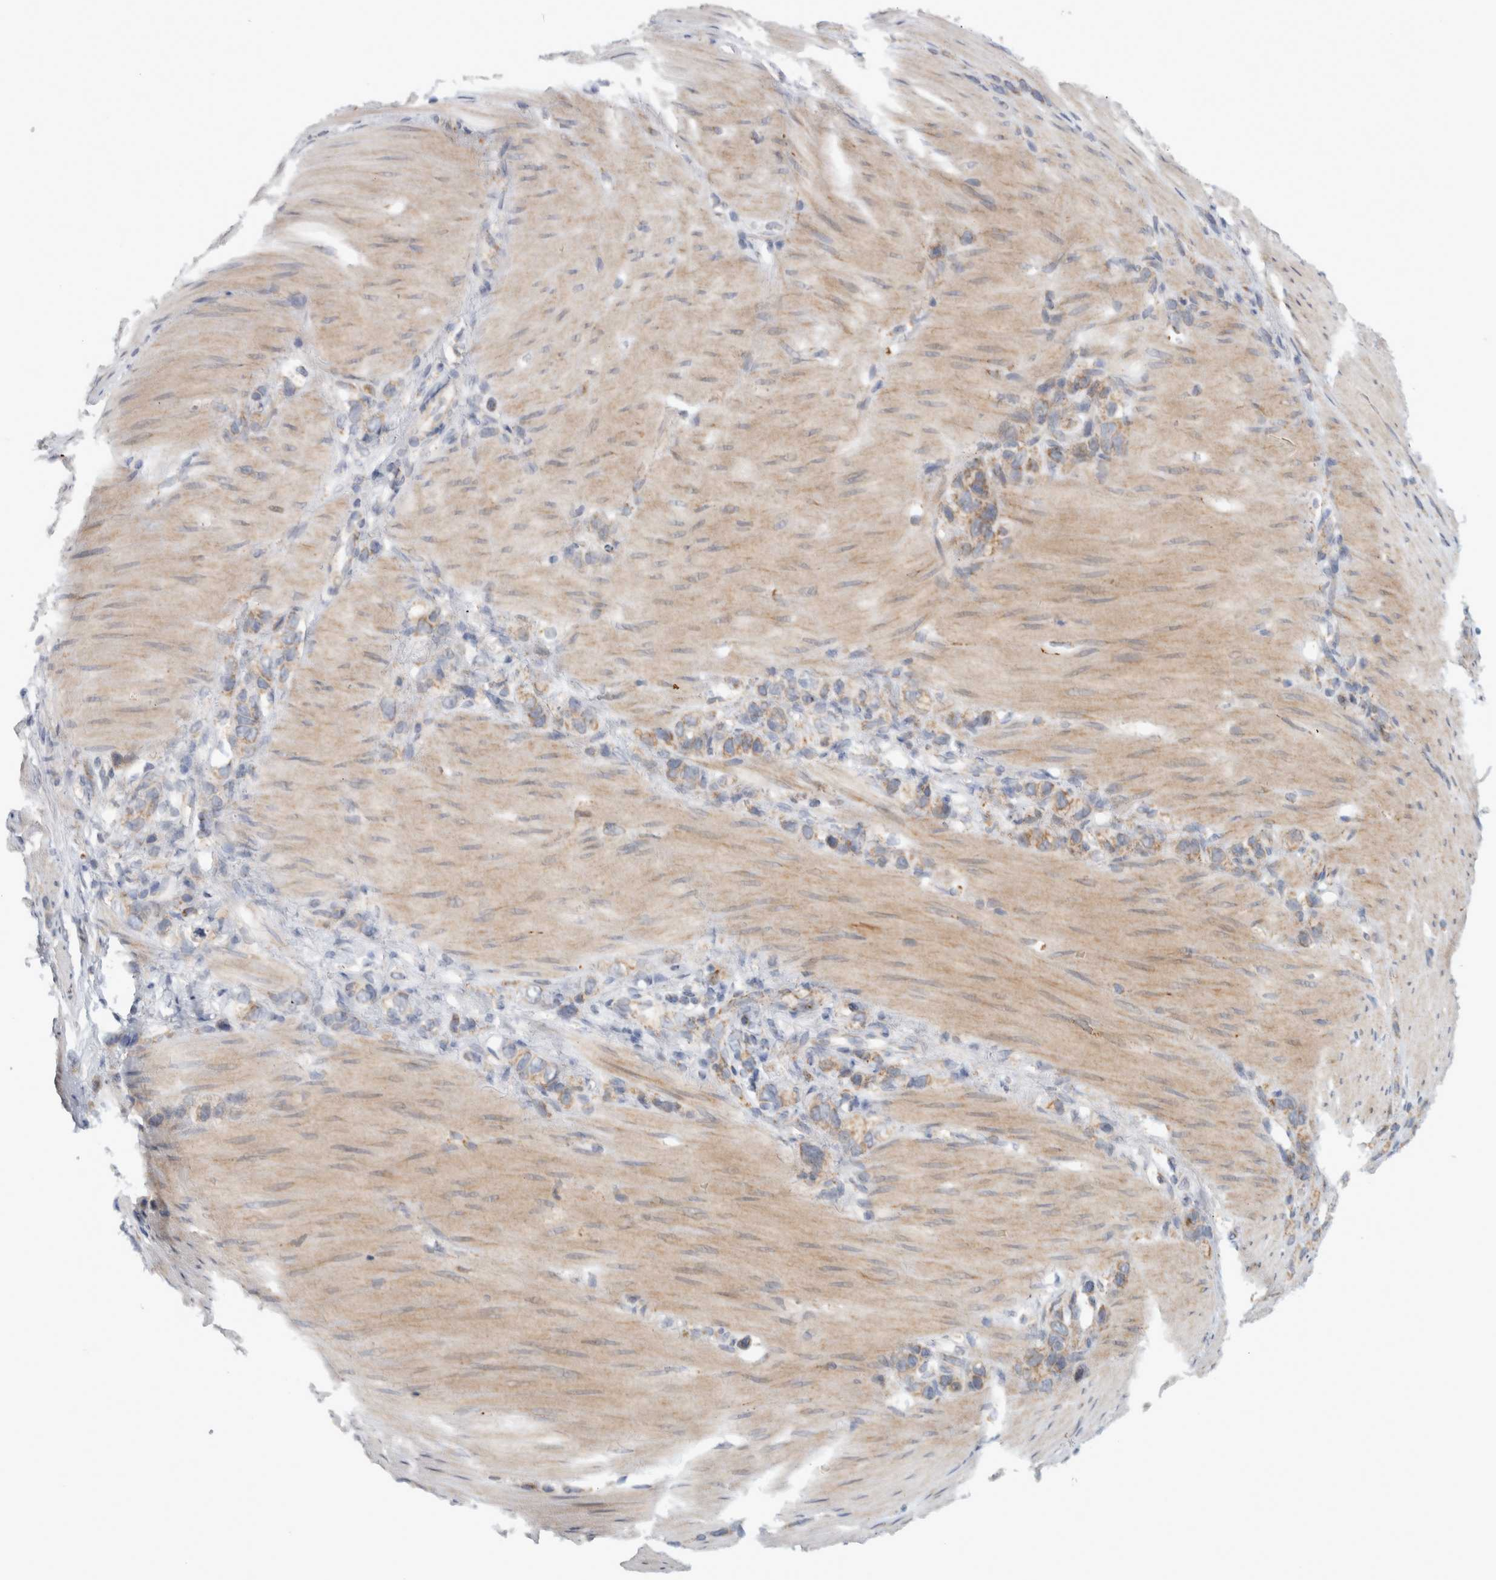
{"staining": {"intensity": "moderate", "quantity": ">75%", "location": "cytoplasmic/membranous"}, "tissue": "stomach cancer", "cell_type": "Tumor cells", "image_type": "cancer", "snomed": [{"axis": "morphology", "description": "Normal tissue, NOS"}, {"axis": "morphology", "description": "Adenocarcinoma, NOS"}, {"axis": "morphology", "description": "Adenocarcinoma, High grade"}, {"axis": "topography", "description": "Stomach, upper"}, {"axis": "topography", "description": "Stomach"}], "caption": "This is an image of immunohistochemistry staining of stomach high-grade adenocarcinoma, which shows moderate positivity in the cytoplasmic/membranous of tumor cells.", "gene": "RAB18", "patient": {"sex": "female", "age": 65}}